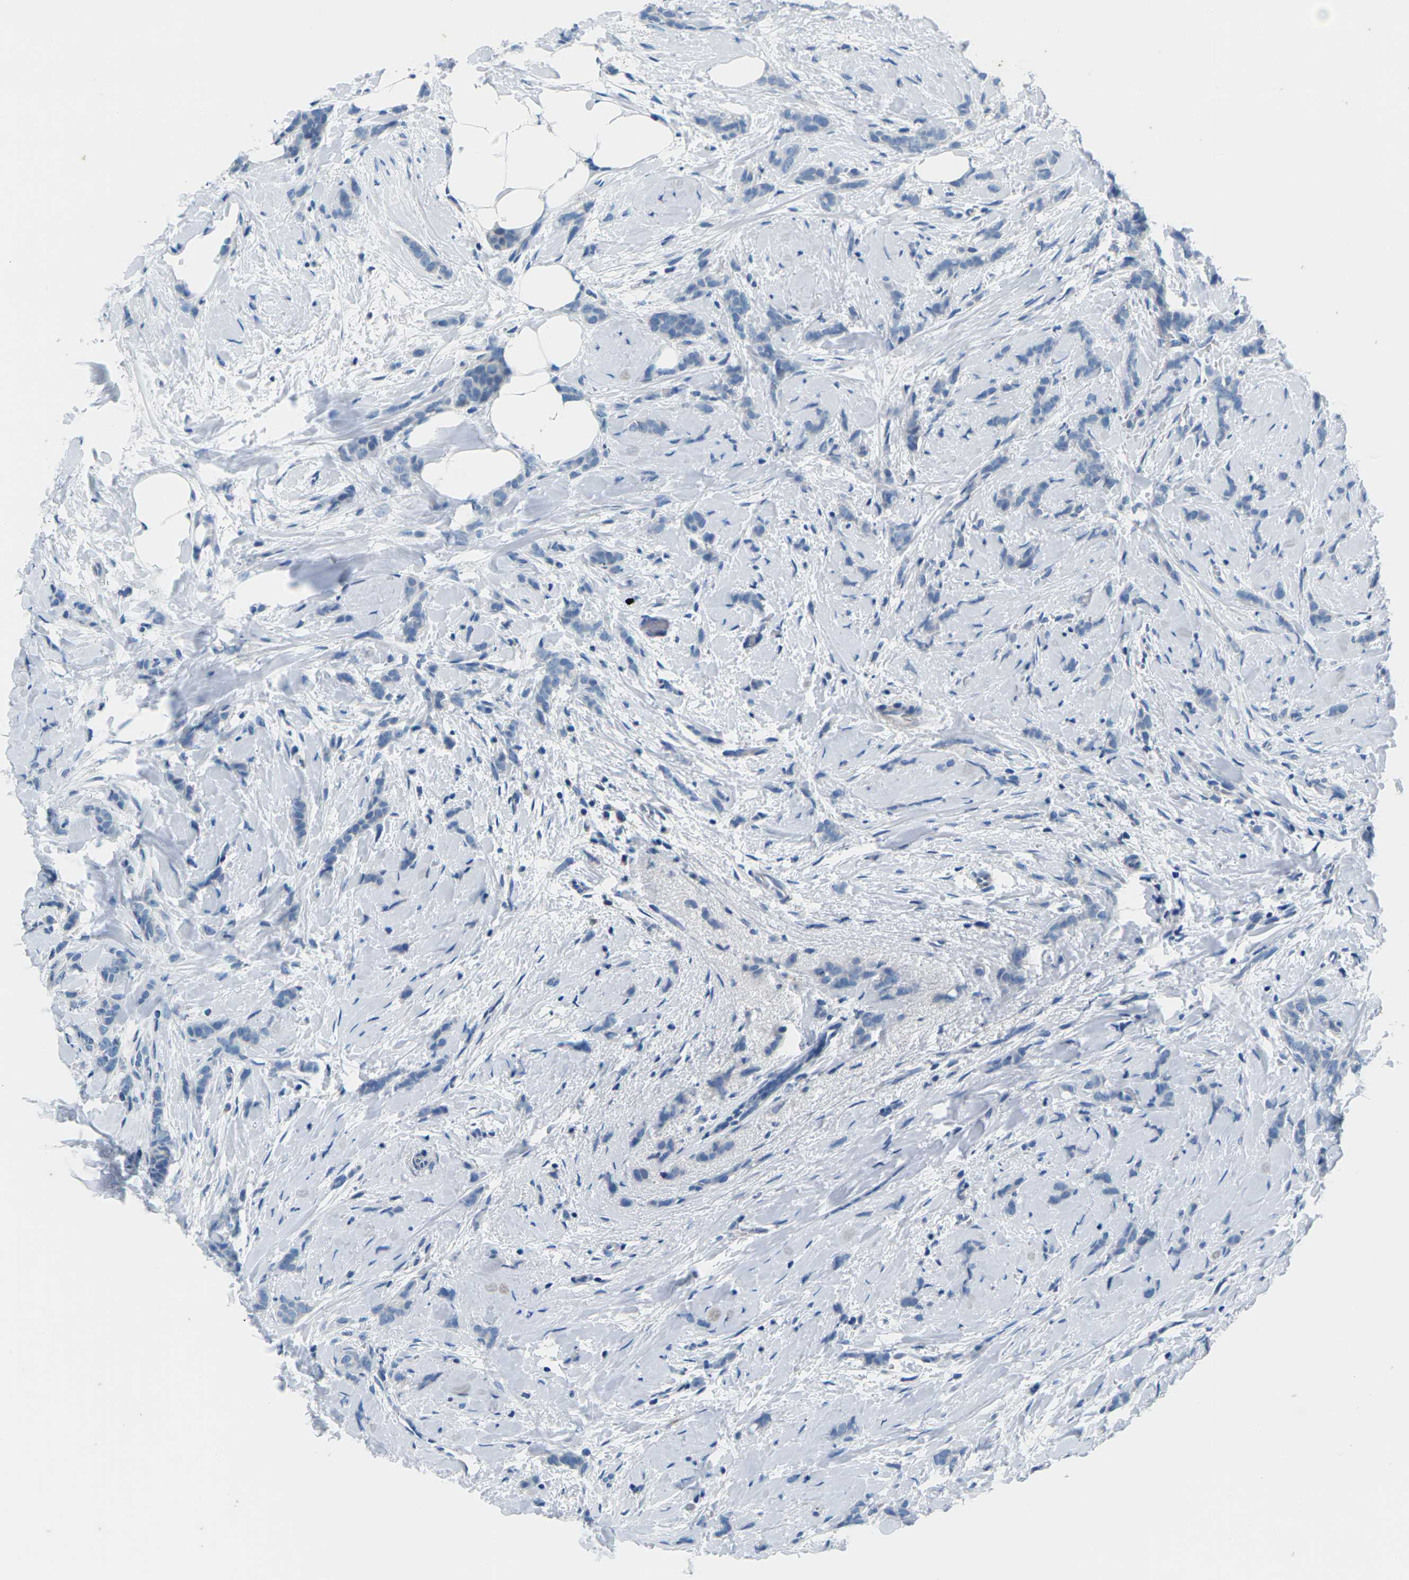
{"staining": {"intensity": "negative", "quantity": "none", "location": "none"}, "tissue": "breast cancer", "cell_type": "Tumor cells", "image_type": "cancer", "snomed": [{"axis": "morphology", "description": "Lobular carcinoma, in situ"}, {"axis": "morphology", "description": "Lobular carcinoma"}, {"axis": "topography", "description": "Breast"}], "caption": "Human lobular carcinoma in situ (breast) stained for a protein using IHC displays no staining in tumor cells.", "gene": "UMOD", "patient": {"sex": "female", "age": 41}}